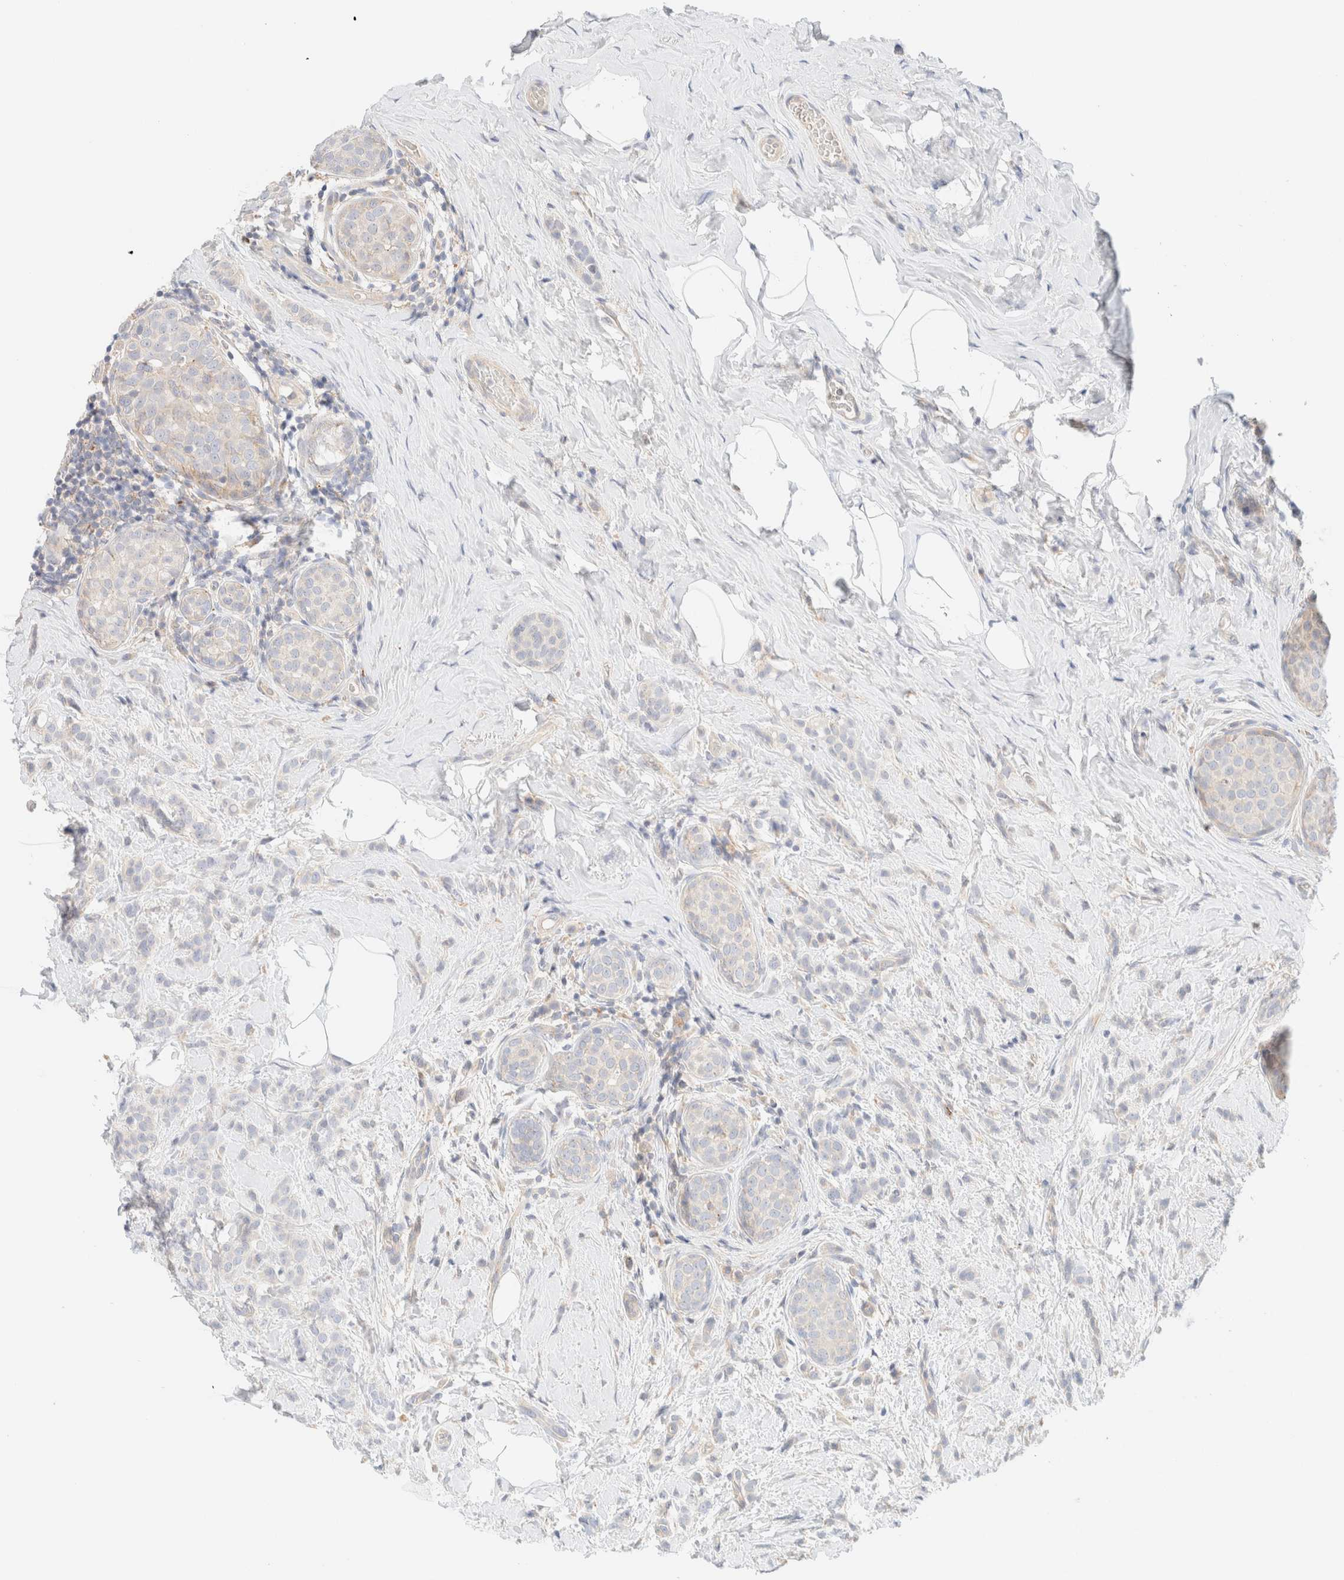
{"staining": {"intensity": "negative", "quantity": "none", "location": "none"}, "tissue": "breast cancer", "cell_type": "Tumor cells", "image_type": "cancer", "snomed": [{"axis": "morphology", "description": "Lobular carcinoma, in situ"}, {"axis": "morphology", "description": "Lobular carcinoma"}, {"axis": "topography", "description": "Breast"}], "caption": "High magnification brightfield microscopy of breast lobular carcinoma stained with DAB (3,3'-diaminobenzidine) (brown) and counterstained with hematoxylin (blue): tumor cells show no significant positivity.", "gene": "SARM1", "patient": {"sex": "female", "age": 41}}